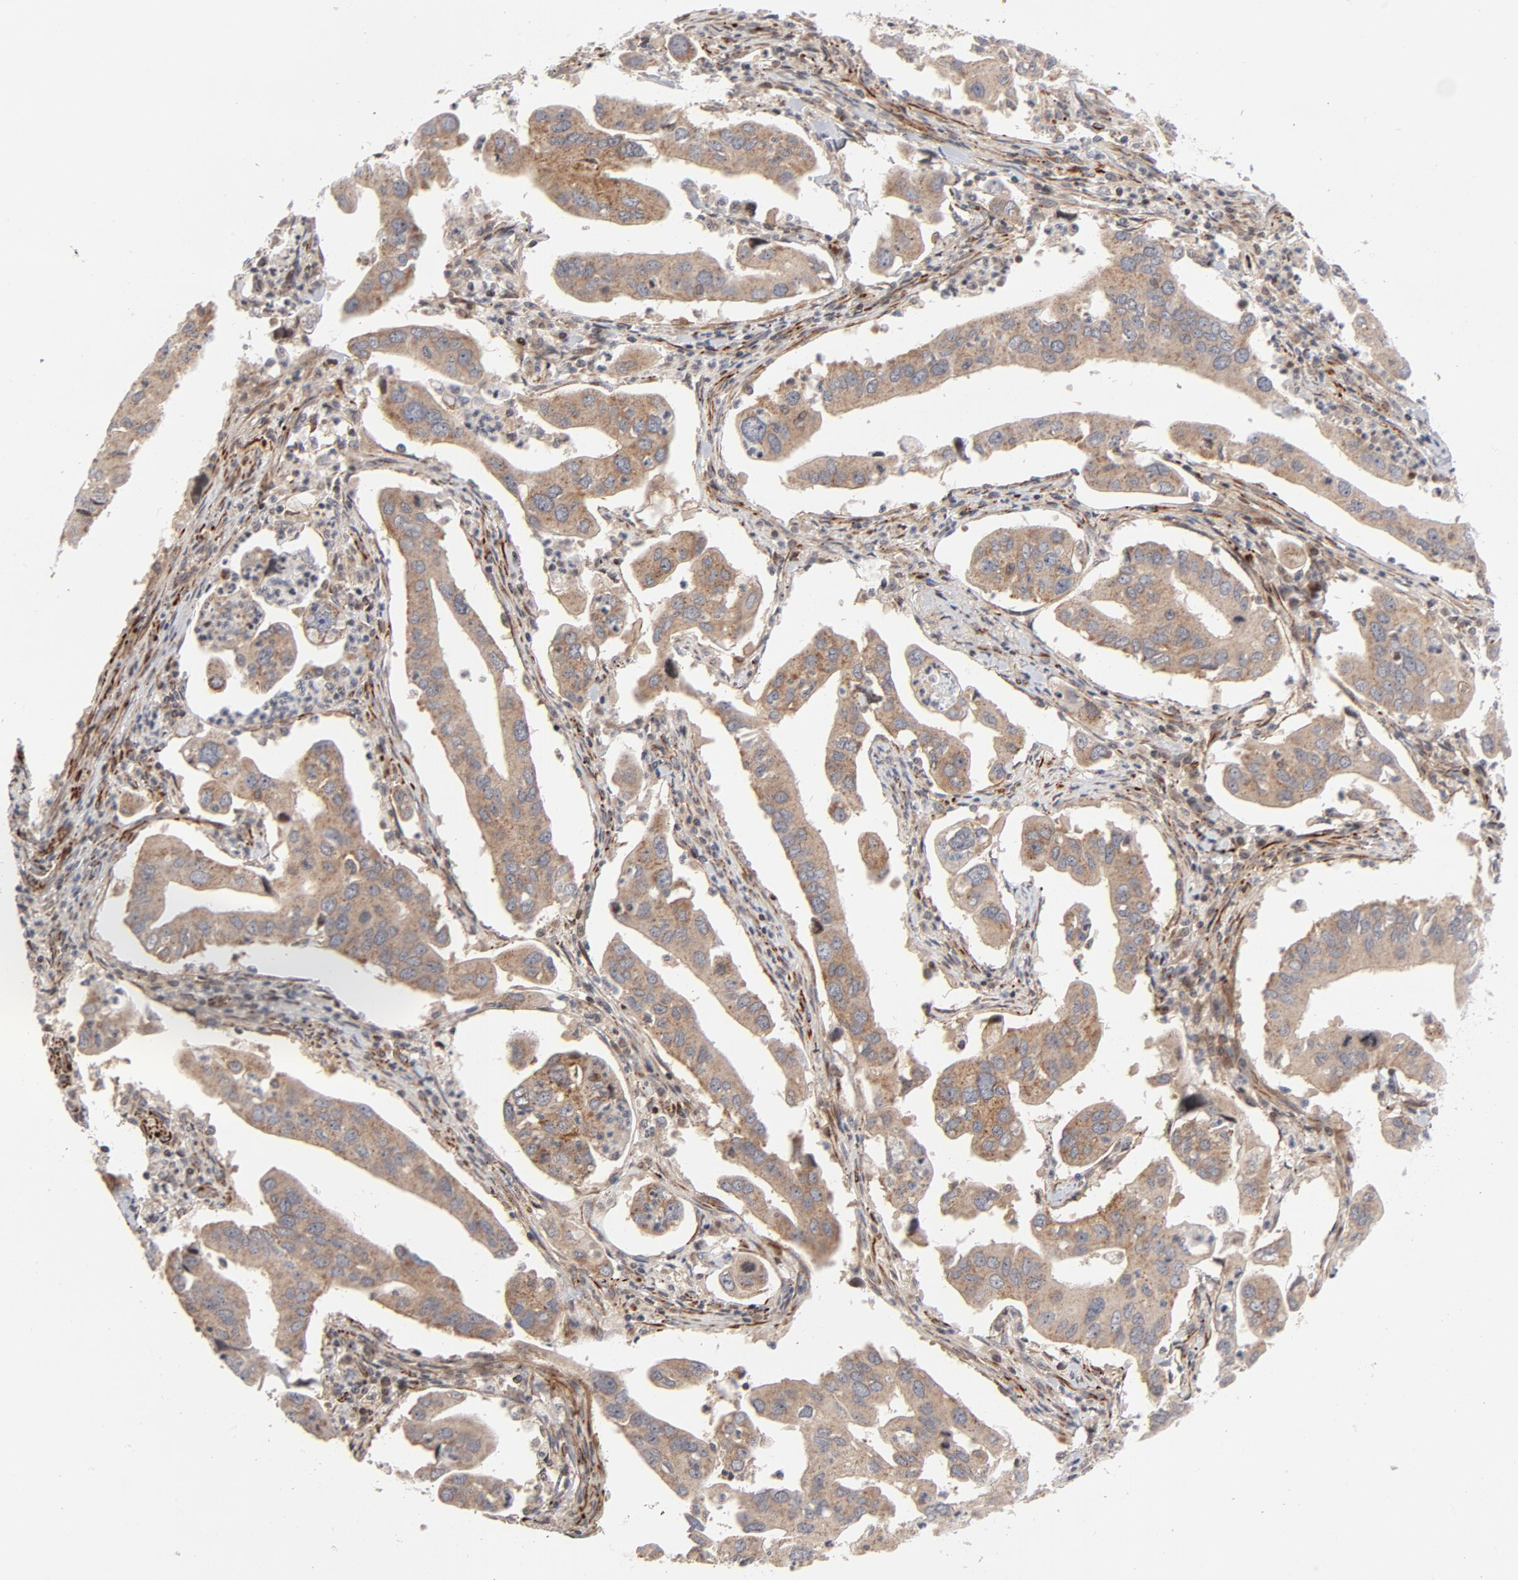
{"staining": {"intensity": "moderate", "quantity": ">75%", "location": "cytoplasmic/membranous"}, "tissue": "lung cancer", "cell_type": "Tumor cells", "image_type": "cancer", "snomed": [{"axis": "morphology", "description": "Adenocarcinoma, NOS"}, {"axis": "topography", "description": "Lung"}], "caption": "The immunohistochemical stain shows moderate cytoplasmic/membranous staining in tumor cells of lung adenocarcinoma tissue.", "gene": "DNAAF2", "patient": {"sex": "male", "age": 48}}